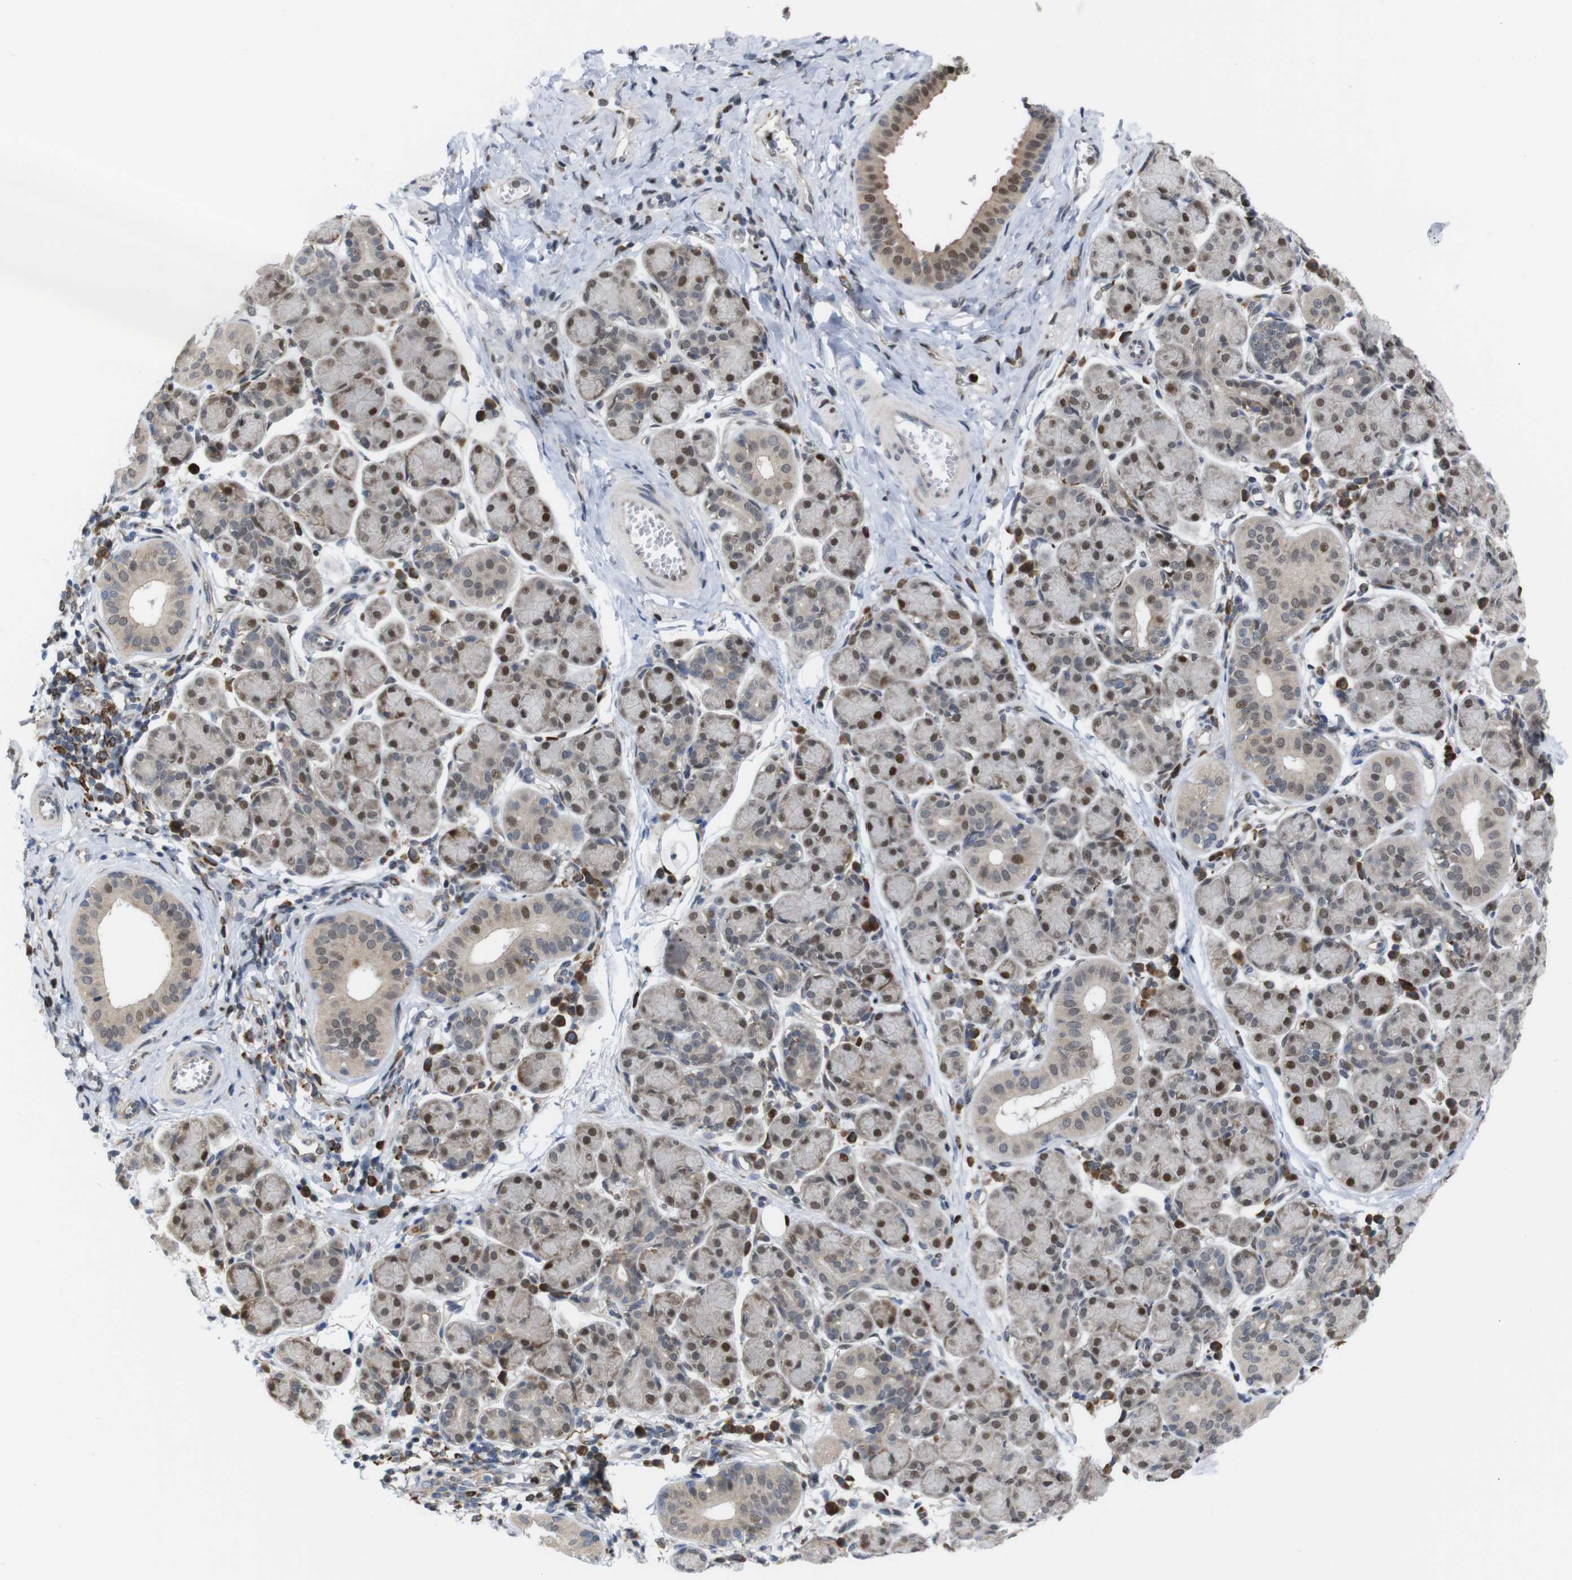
{"staining": {"intensity": "moderate", "quantity": "25%-75%", "location": "cytoplasmic/membranous,nuclear"}, "tissue": "salivary gland", "cell_type": "Glandular cells", "image_type": "normal", "snomed": [{"axis": "morphology", "description": "Normal tissue, NOS"}, {"axis": "morphology", "description": "Inflammation, NOS"}, {"axis": "topography", "description": "Lymph node"}, {"axis": "topography", "description": "Salivary gland"}], "caption": "DAB immunohistochemical staining of unremarkable salivary gland exhibits moderate cytoplasmic/membranous,nuclear protein positivity in about 25%-75% of glandular cells.", "gene": "PTPN1", "patient": {"sex": "male", "age": 3}}